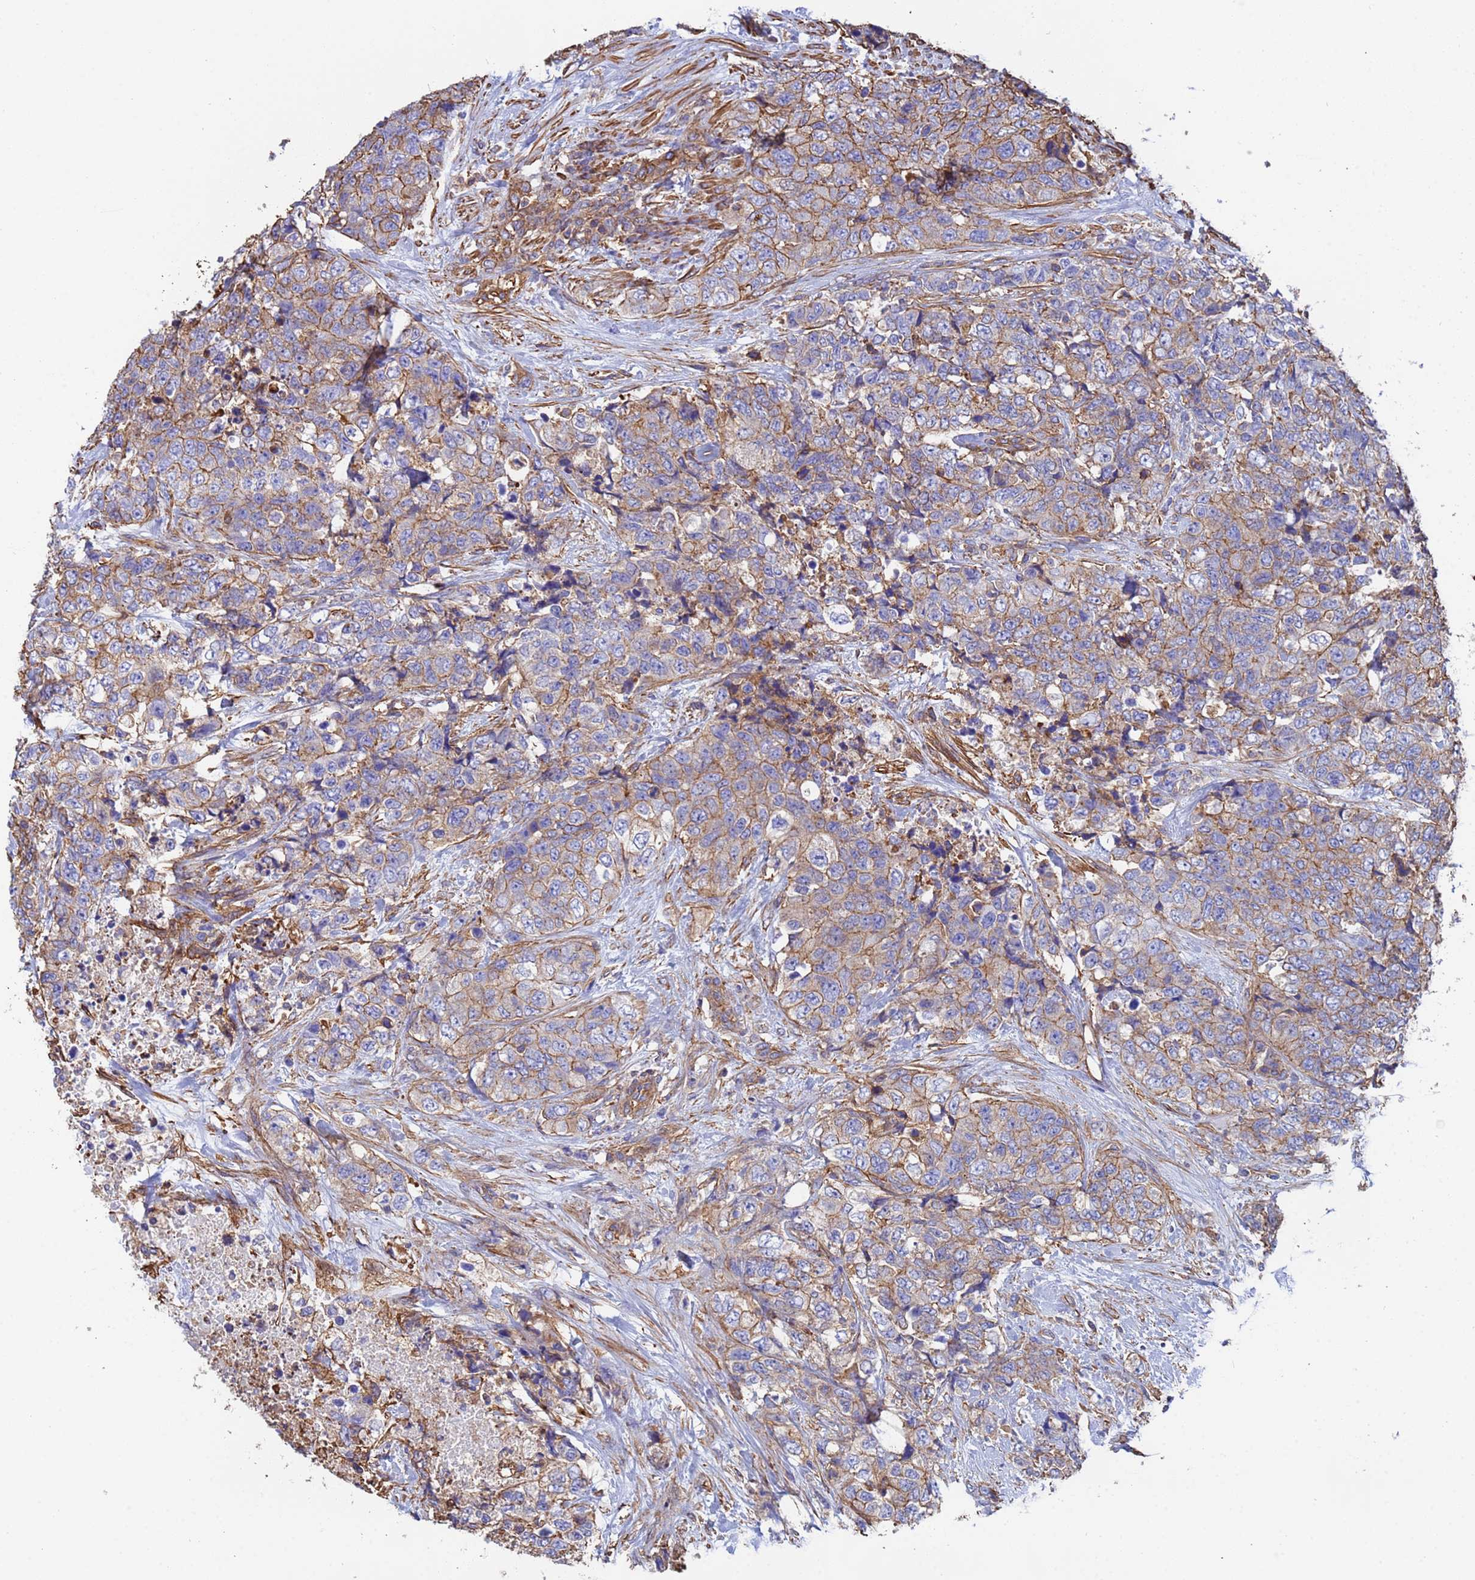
{"staining": {"intensity": "moderate", "quantity": ">75%", "location": "cytoplasmic/membranous"}, "tissue": "urothelial cancer", "cell_type": "Tumor cells", "image_type": "cancer", "snomed": [{"axis": "morphology", "description": "Urothelial carcinoma, High grade"}, {"axis": "topography", "description": "Urinary bladder"}], "caption": "Immunohistochemical staining of human urothelial cancer demonstrates medium levels of moderate cytoplasmic/membranous protein positivity in about >75% of tumor cells.", "gene": "MYL12A", "patient": {"sex": "female", "age": 78}}